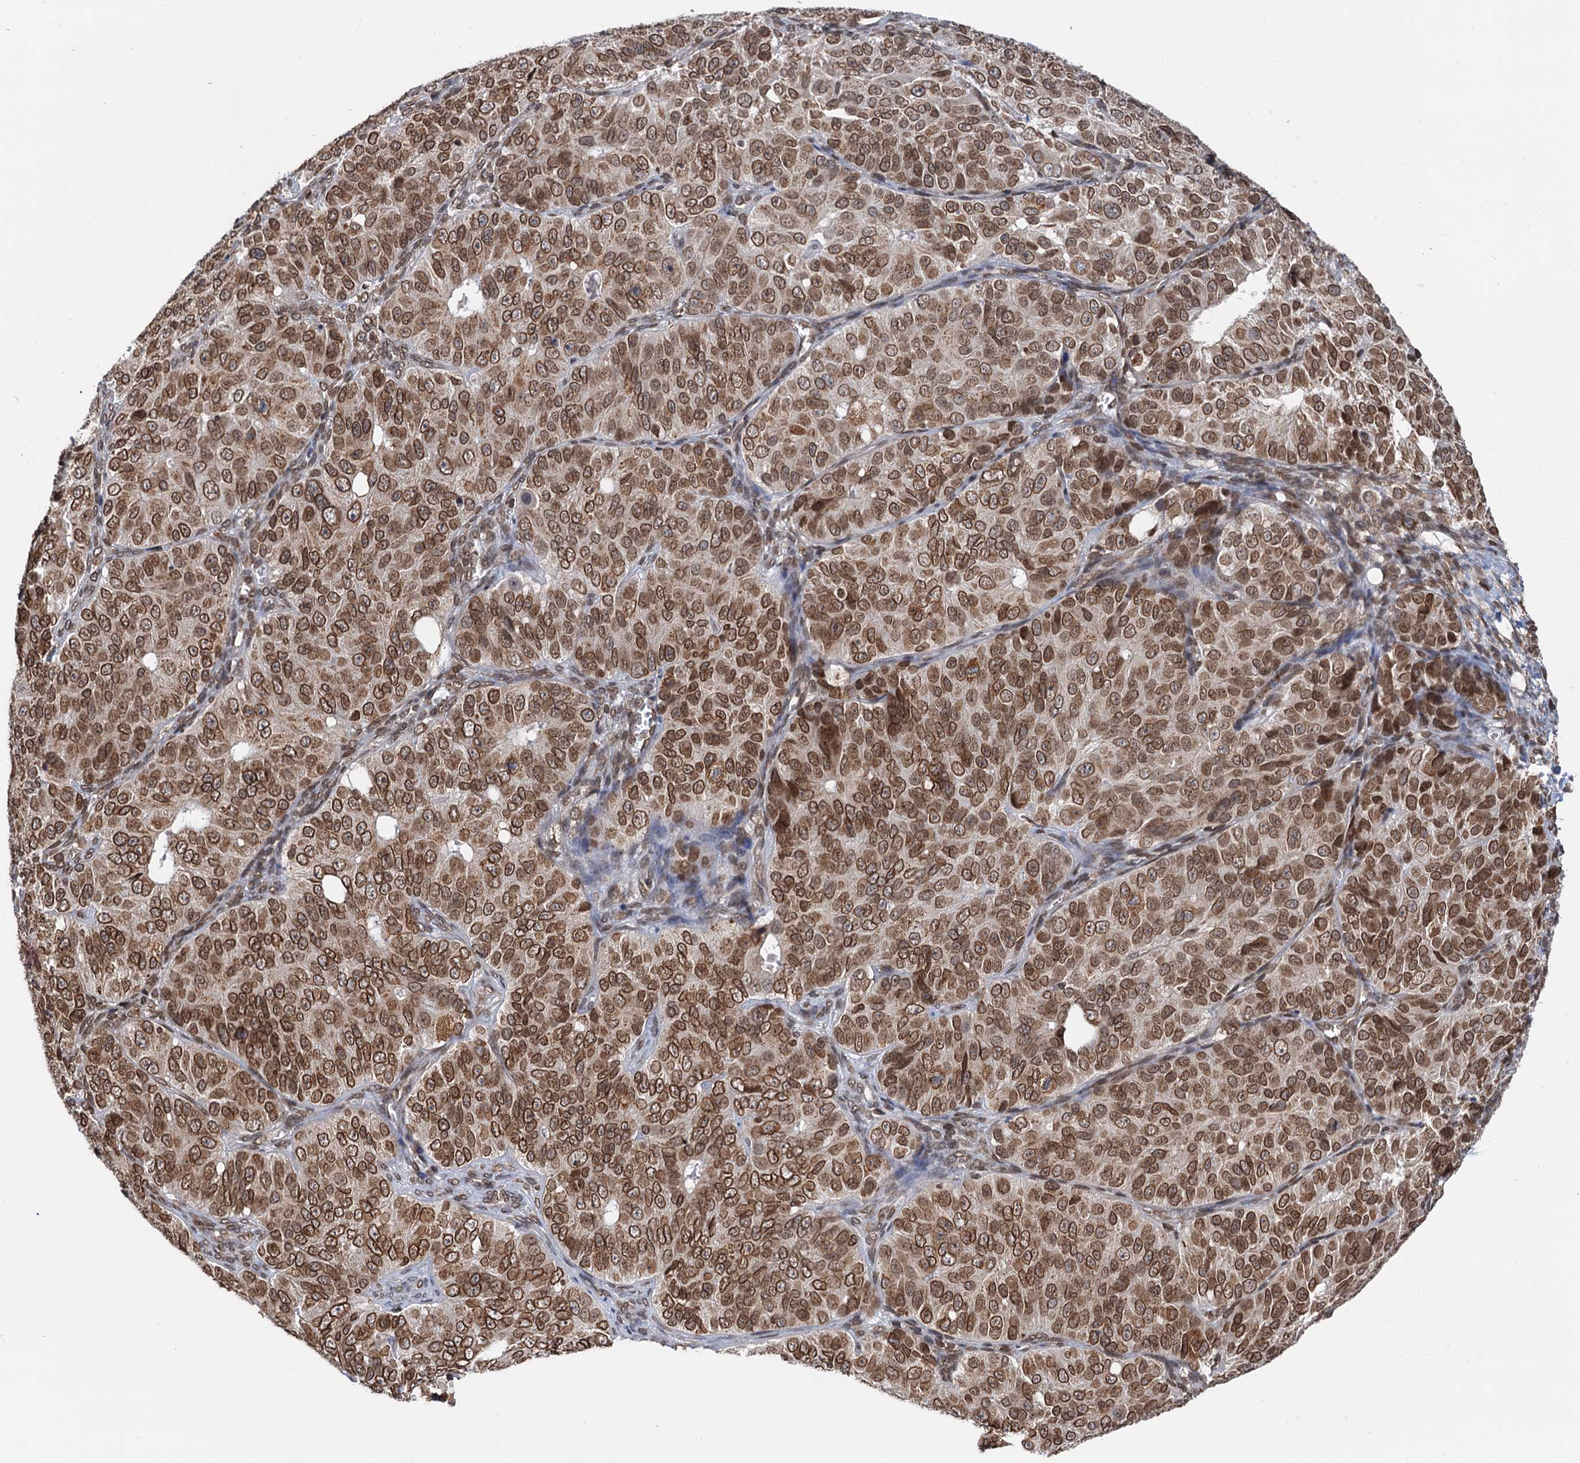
{"staining": {"intensity": "strong", "quantity": ">75%", "location": "cytoplasmic/membranous,nuclear"}, "tissue": "ovarian cancer", "cell_type": "Tumor cells", "image_type": "cancer", "snomed": [{"axis": "morphology", "description": "Carcinoma, endometroid"}, {"axis": "topography", "description": "Ovary"}], "caption": "This is a photomicrograph of IHC staining of ovarian endometroid carcinoma, which shows strong positivity in the cytoplasmic/membranous and nuclear of tumor cells.", "gene": "ZC3H13", "patient": {"sex": "female", "age": 51}}